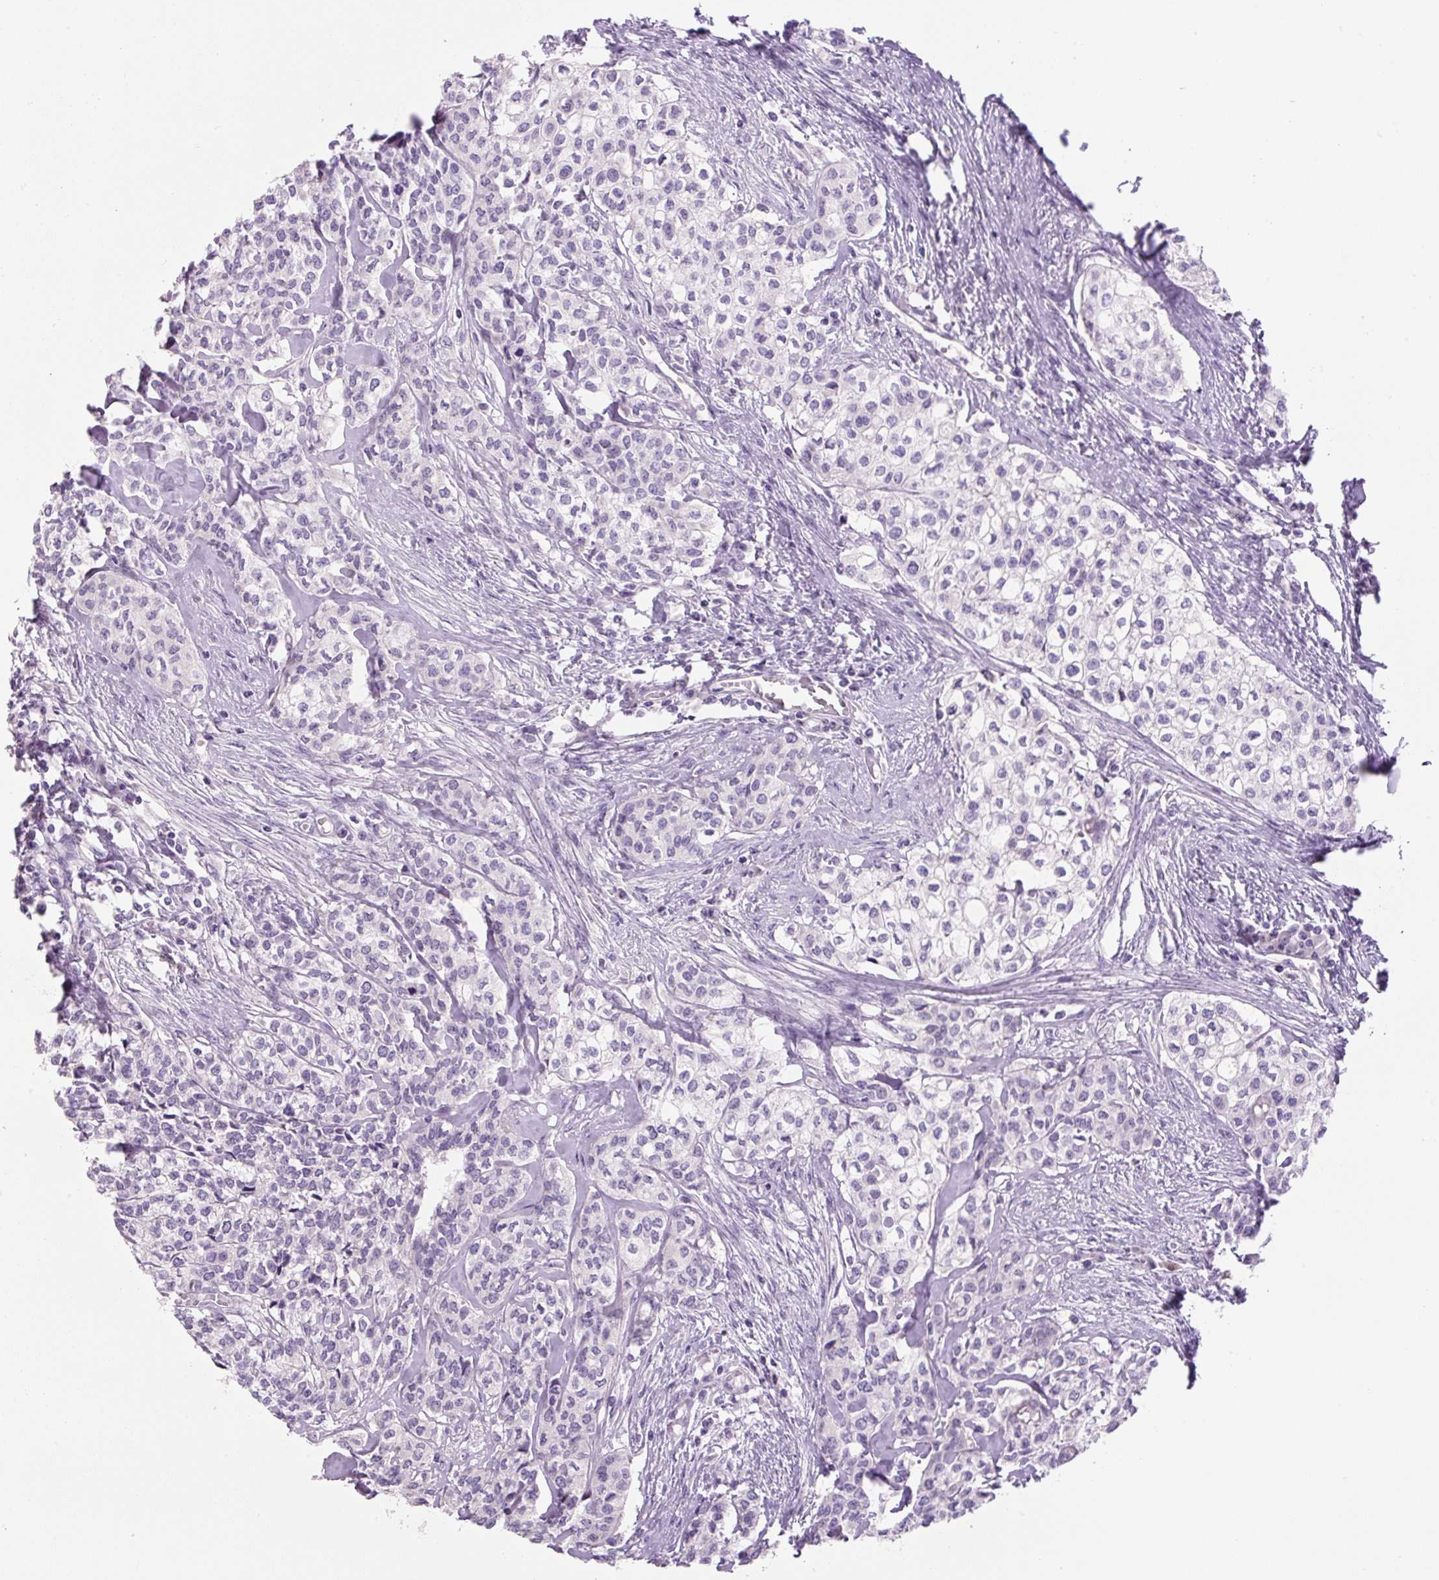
{"staining": {"intensity": "negative", "quantity": "none", "location": "none"}, "tissue": "head and neck cancer", "cell_type": "Tumor cells", "image_type": "cancer", "snomed": [{"axis": "morphology", "description": "Adenocarcinoma, NOS"}, {"axis": "topography", "description": "Head-Neck"}], "caption": "Immunohistochemistry of head and neck adenocarcinoma exhibits no expression in tumor cells.", "gene": "TMEM151B", "patient": {"sex": "male", "age": 81}}